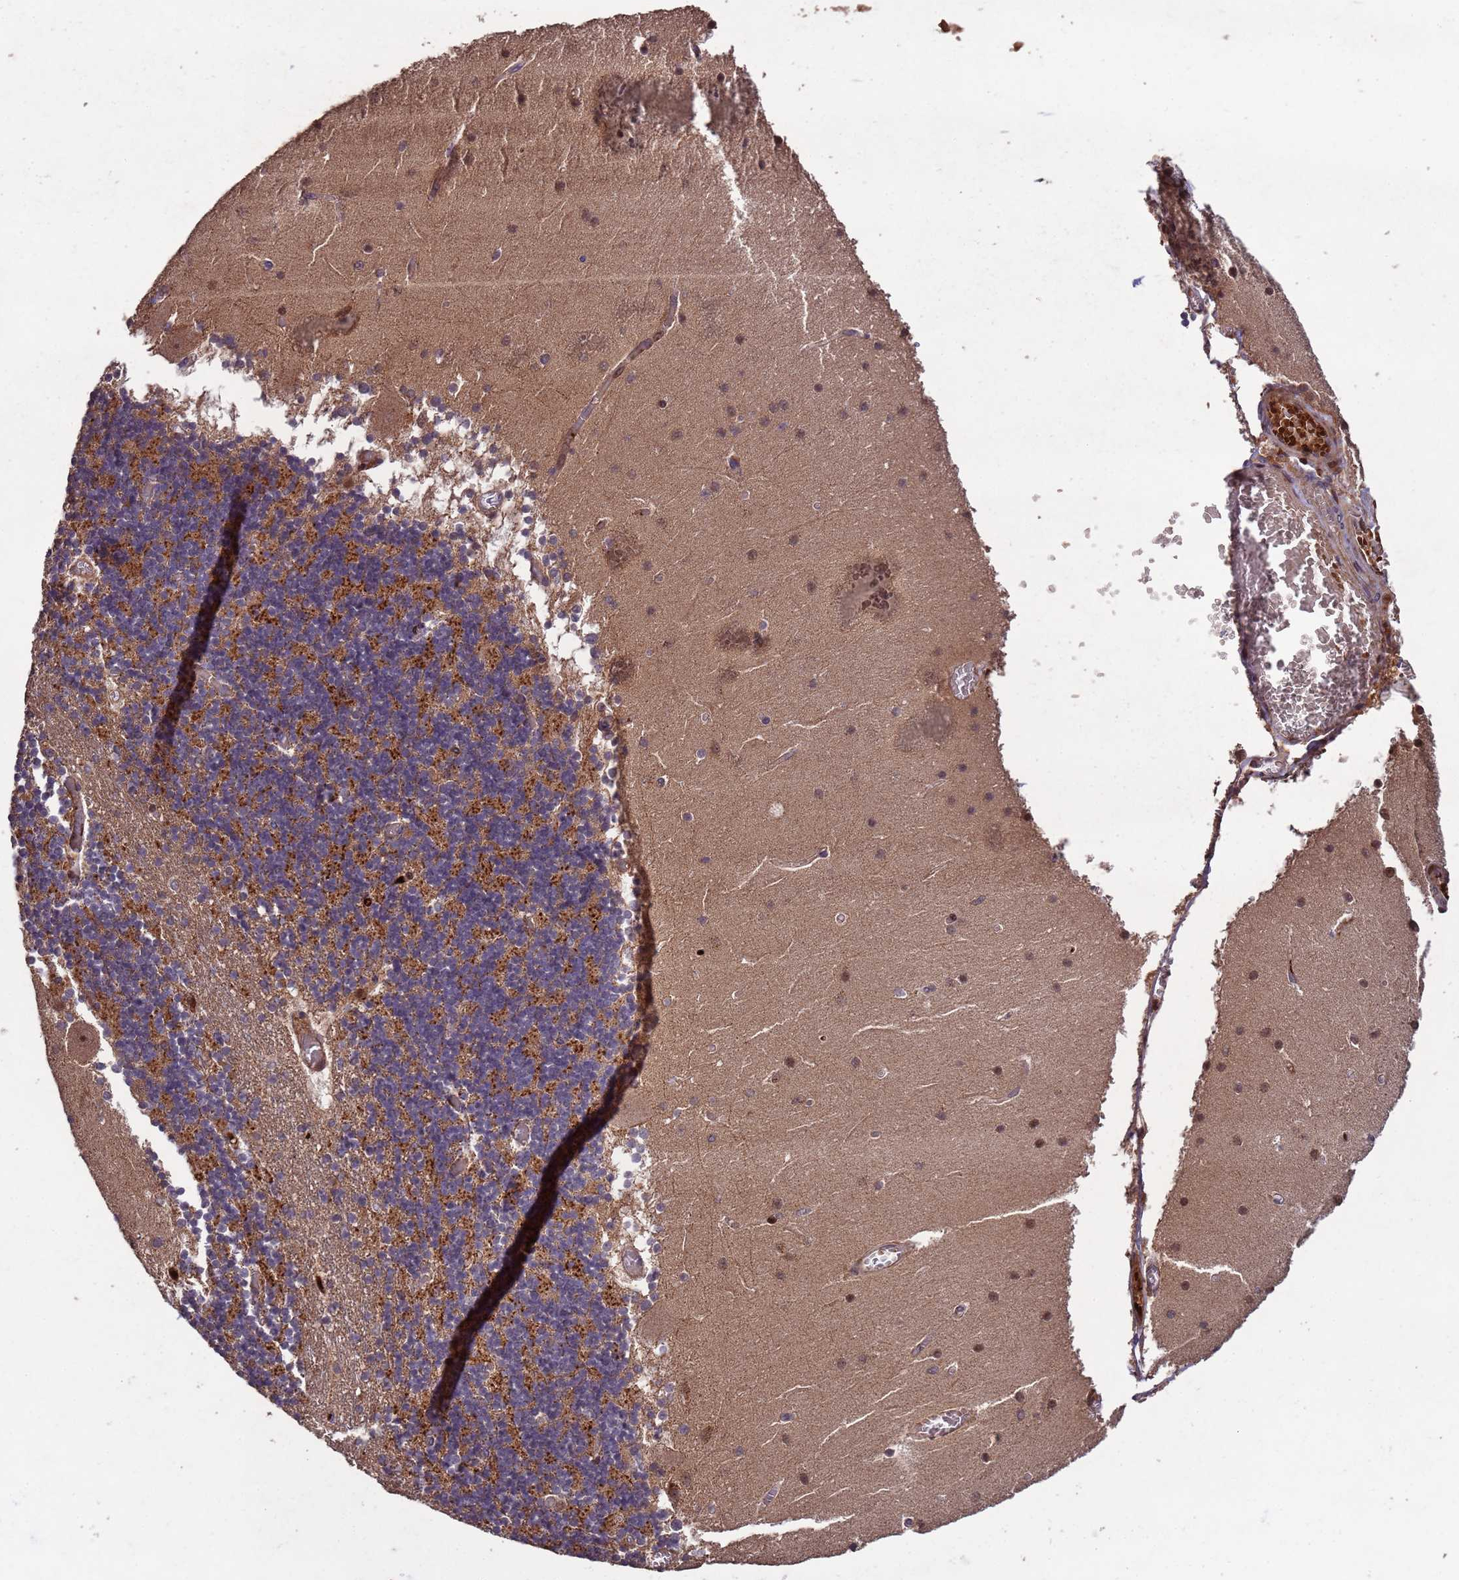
{"staining": {"intensity": "moderate", "quantity": ">75%", "location": "cytoplasmic/membranous"}, "tissue": "cerebellum", "cell_type": "Cells in granular layer", "image_type": "normal", "snomed": [{"axis": "morphology", "description": "Normal tissue, NOS"}, {"axis": "topography", "description": "Cerebellum"}], "caption": "IHC of normal human cerebellum reveals medium levels of moderate cytoplasmic/membranous positivity in about >75% of cells in granular layer.", "gene": "CCDC184", "patient": {"sex": "female", "age": 28}}